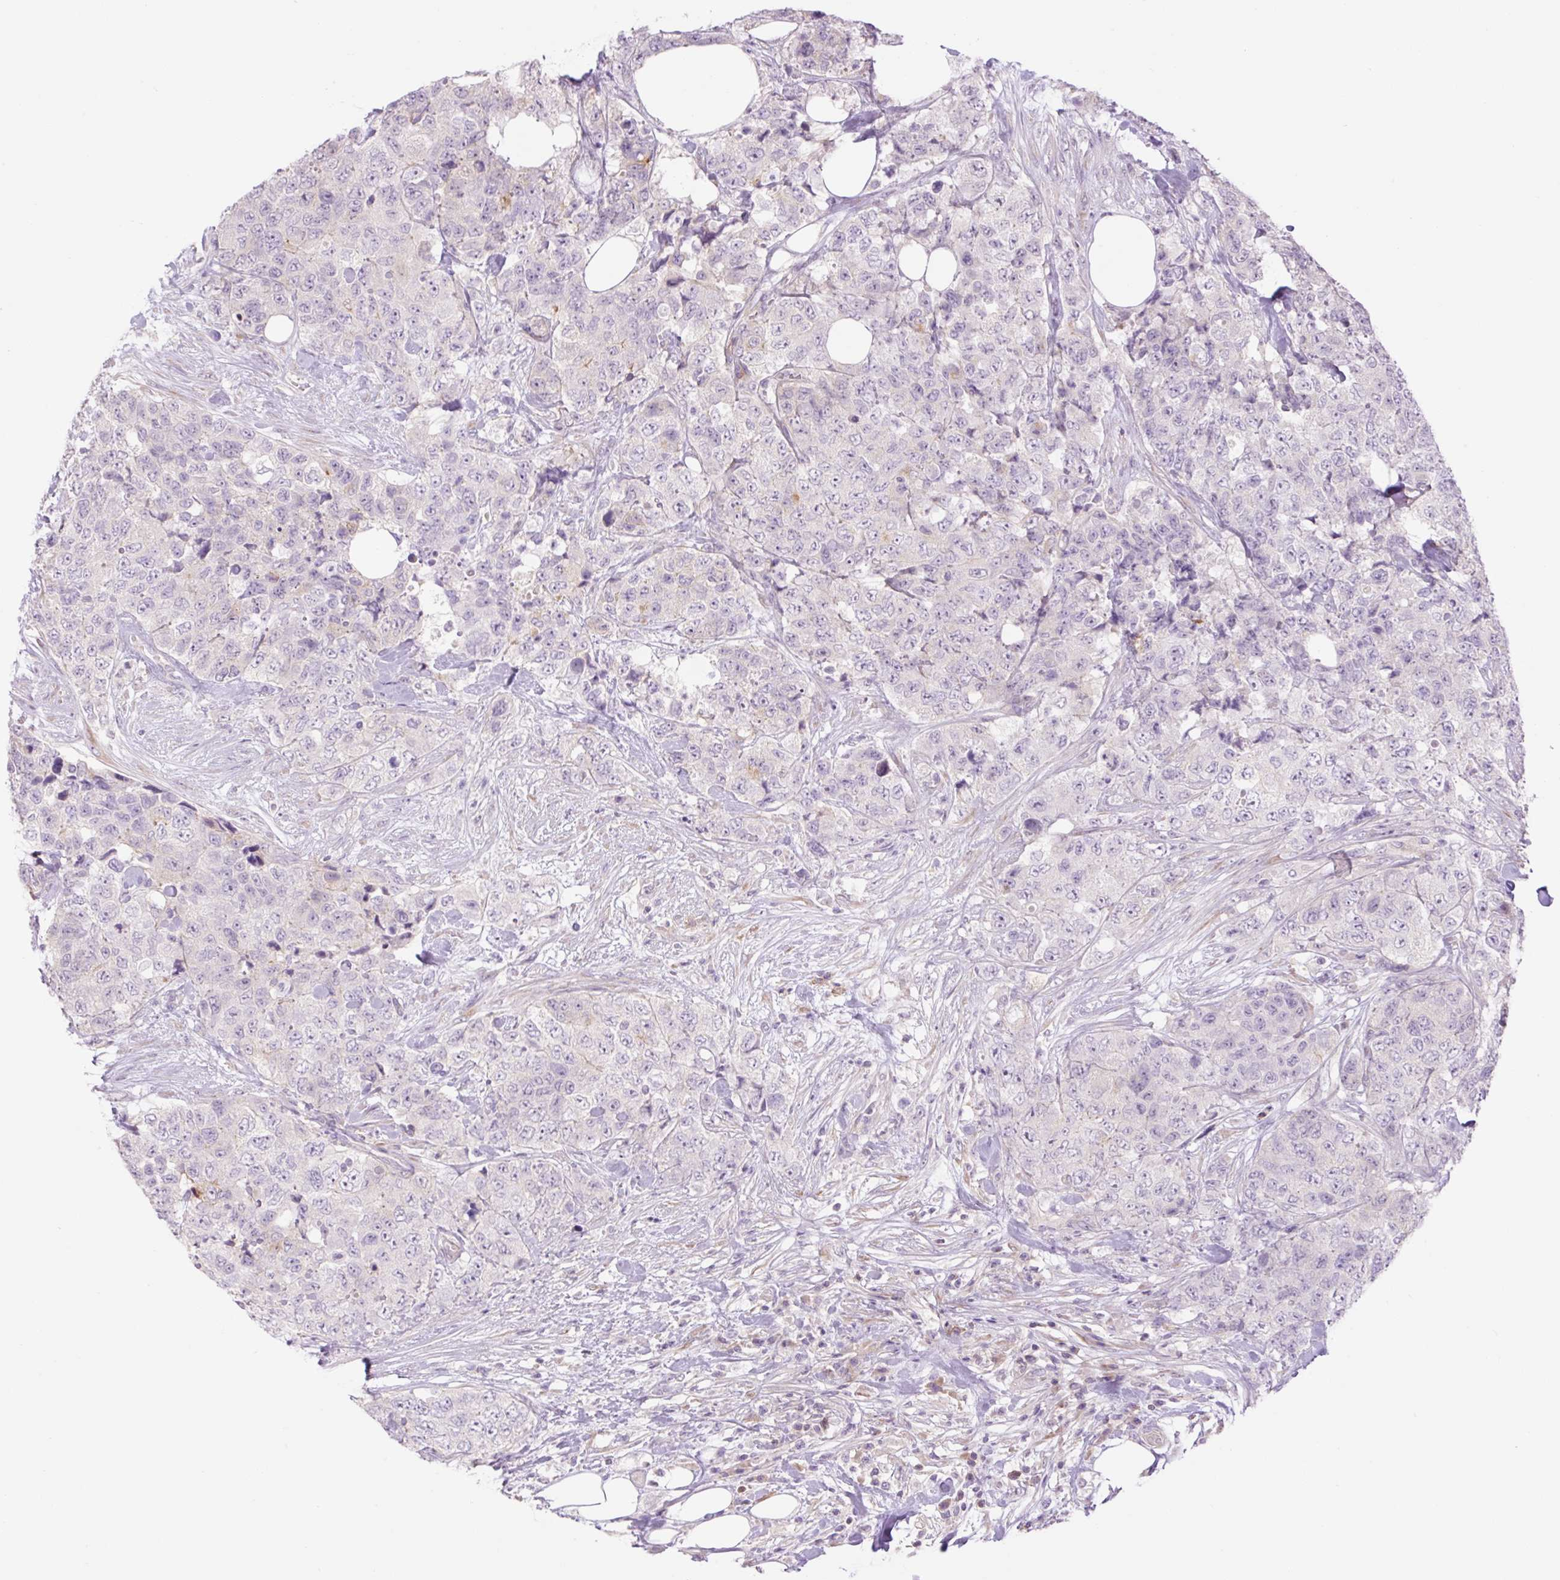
{"staining": {"intensity": "negative", "quantity": "none", "location": "none"}, "tissue": "urothelial cancer", "cell_type": "Tumor cells", "image_type": "cancer", "snomed": [{"axis": "morphology", "description": "Urothelial carcinoma, High grade"}, {"axis": "topography", "description": "Urinary bladder"}], "caption": "Tumor cells are negative for protein expression in human urothelial carcinoma (high-grade).", "gene": "GRID2", "patient": {"sex": "female", "age": 78}}